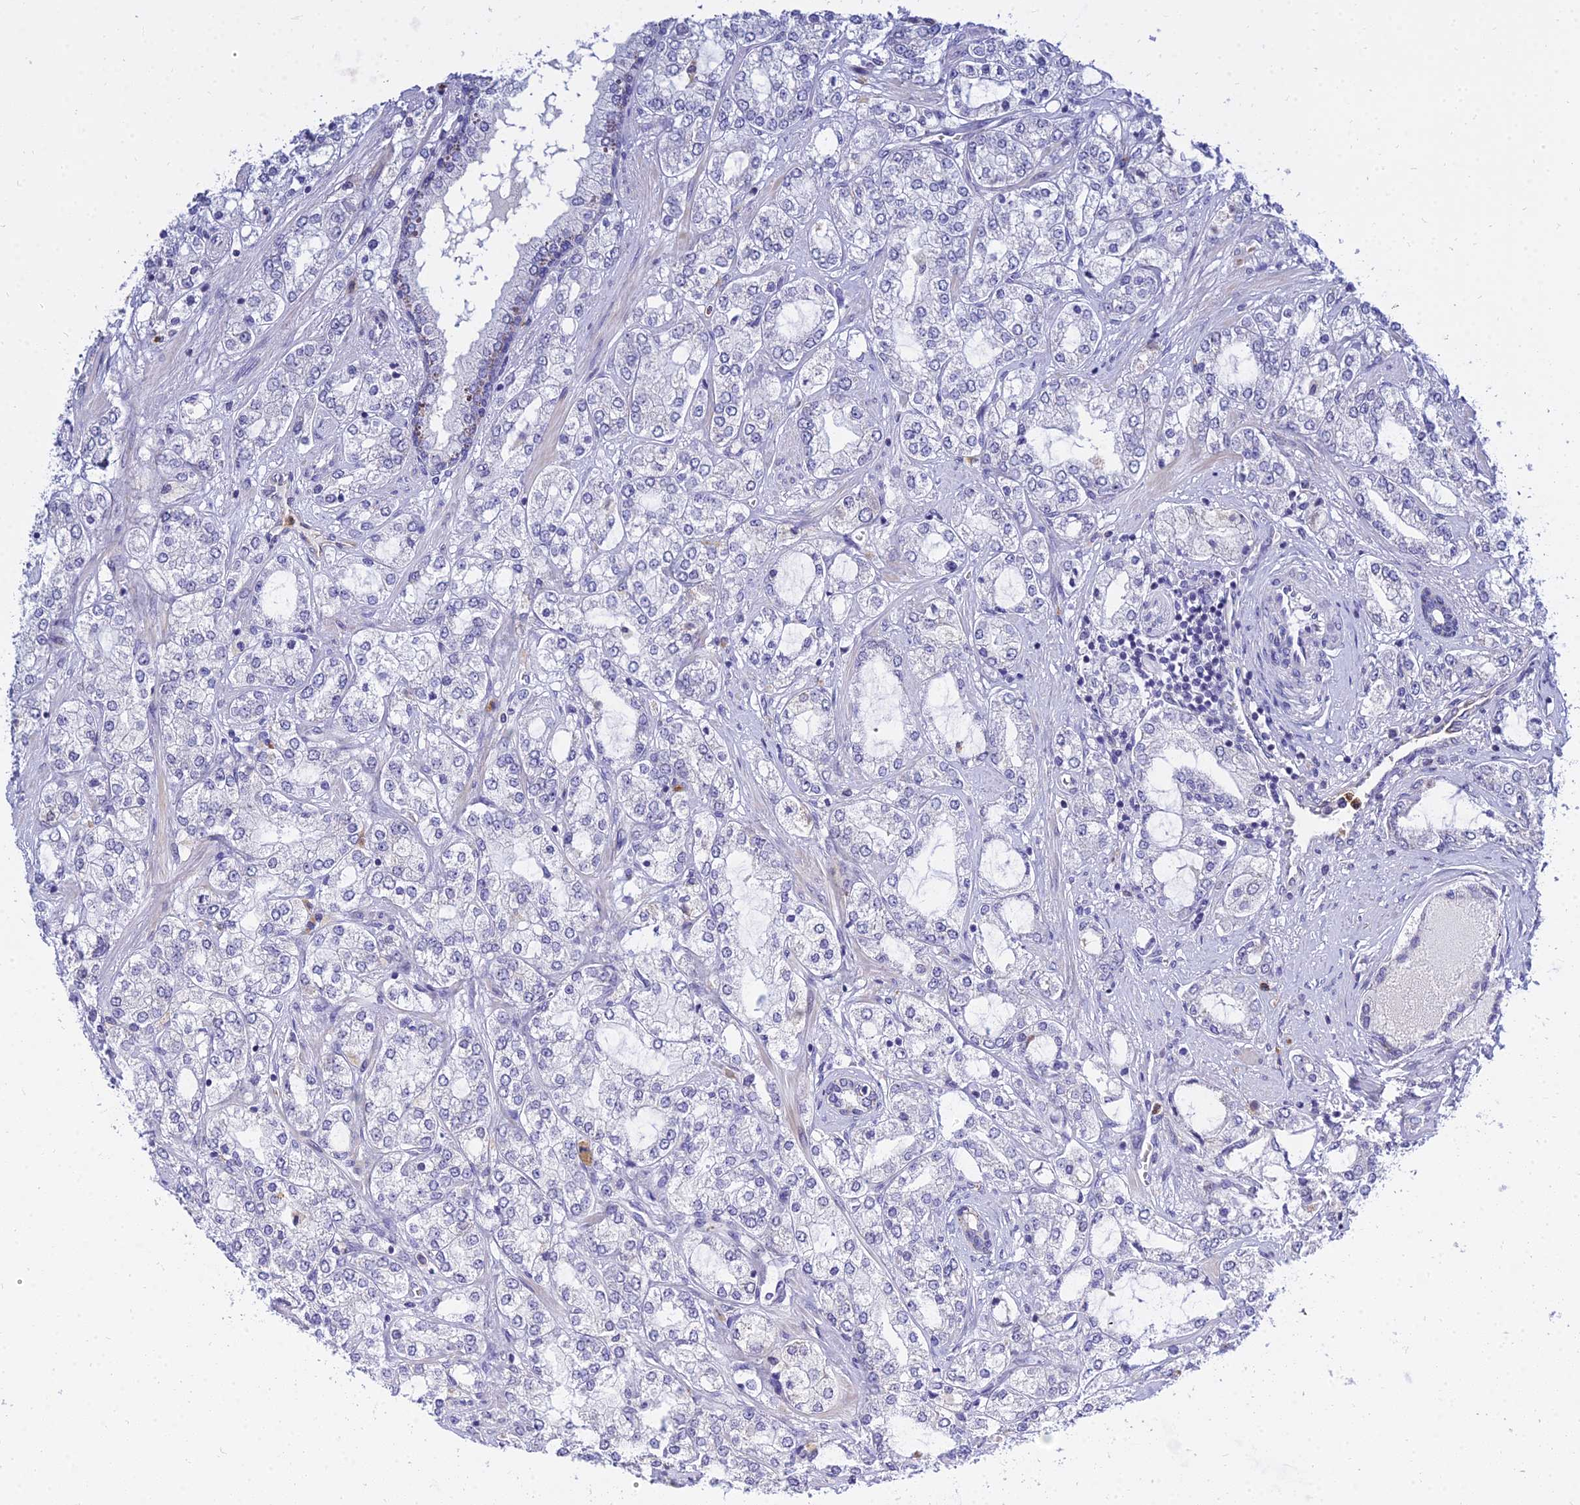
{"staining": {"intensity": "negative", "quantity": "none", "location": "none"}, "tissue": "prostate cancer", "cell_type": "Tumor cells", "image_type": "cancer", "snomed": [{"axis": "morphology", "description": "Adenocarcinoma, High grade"}, {"axis": "topography", "description": "Prostate"}], "caption": "This is an immunohistochemistry micrograph of high-grade adenocarcinoma (prostate). There is no positivity in tumor cells.", "gene": "VWC2L", "patient": {"sex": "male", "age": 64}}